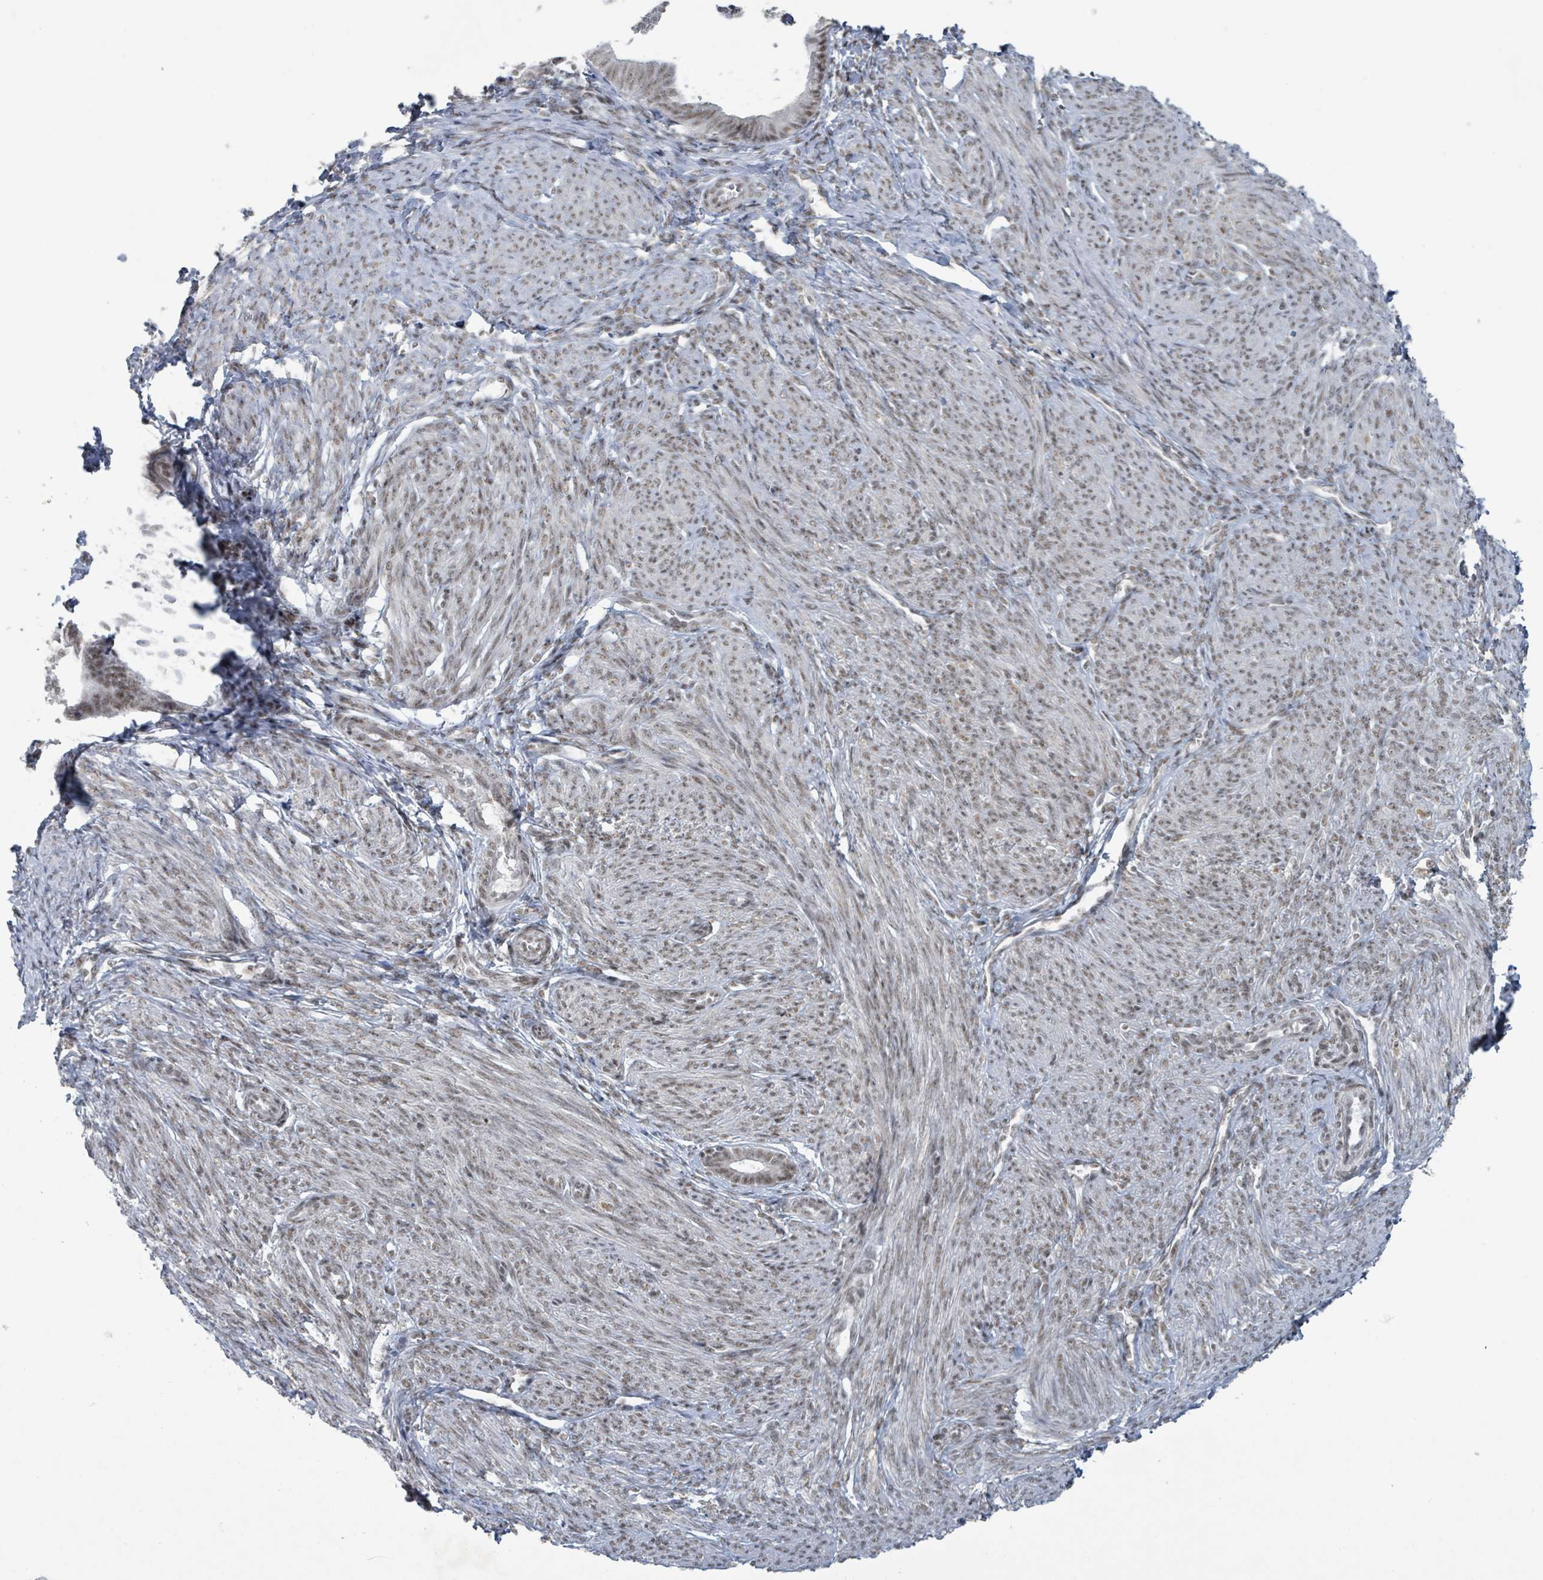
{"staining": {"intensity": "weak", "quantity": "25%-75%", "location": "nuclear"}, "tissue": "endometrial cancer", "cell_type": "Tumor cells", "image_type": "cancer", "snomed": [{"axis": "morphology", "description": "Adenocarcinoma, NOS"}, {"axis": "topography", "description": "Endometrium"}], "caption": "Endometrial cancer was stained to show a protein in brown. There is low levels of weak nuclear positivity in approximately 25%-75% of tumor cells.", "gene": "BANP", "patient": {"sex": "female", "age": 87}}